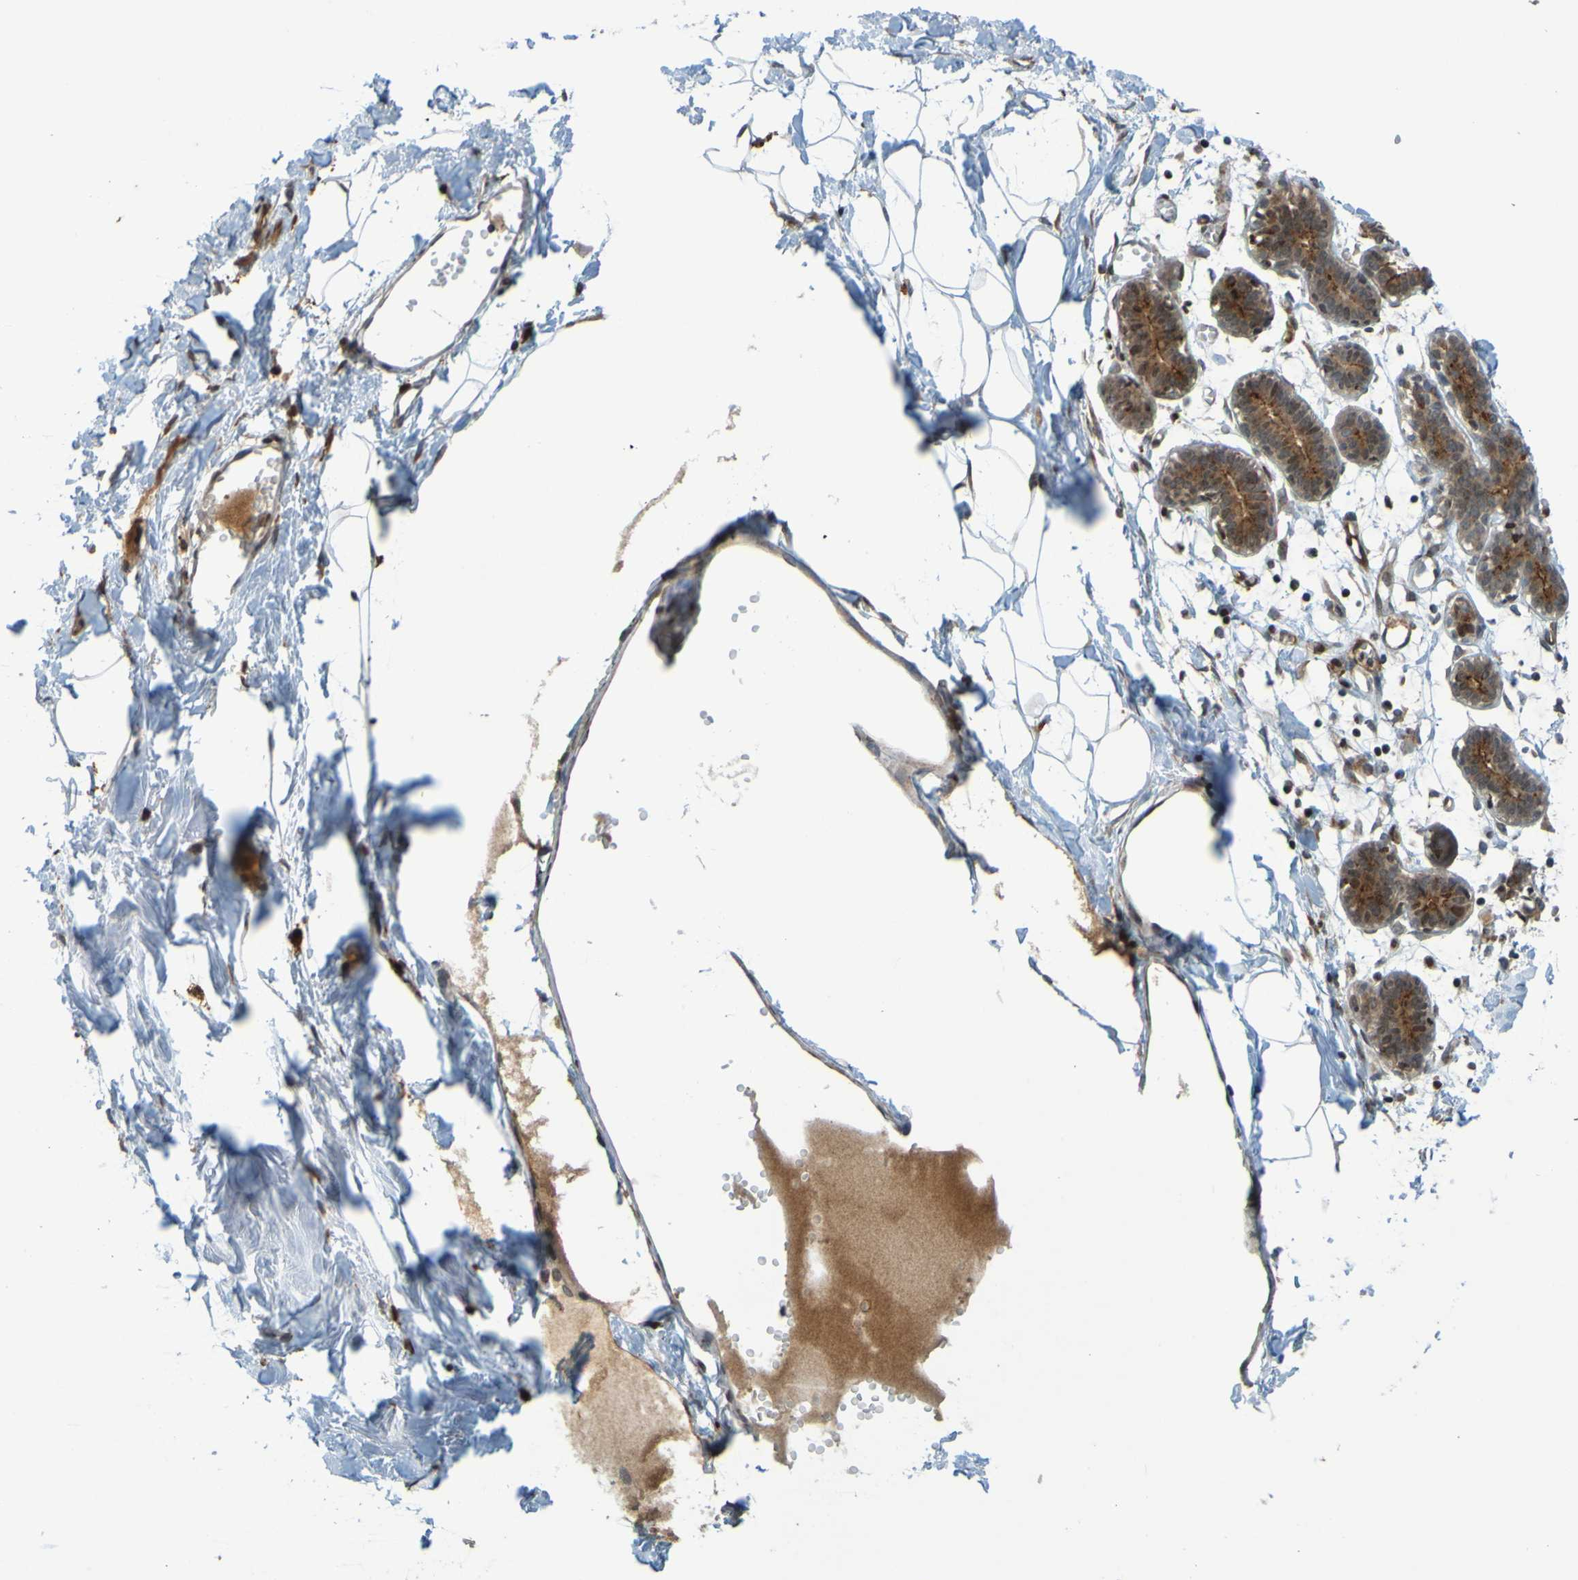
{"staining": {"intensity": "negative", "quantity": "none", "location": "none"}, "tissue": "breast", "cell_type": "Adipocytes", "image_type": "normal", "snomed": [{"axis": "morphology", "description": "Normal tissue, NOS"}, {"axis": "topography", "description": "Breast"}], "caption": "Breast stained for a protein using immunohistochemistry displays no expression adipocytes.", "gene": "GUCY1A1", "patient": {"sex": "female", "age": 27}}